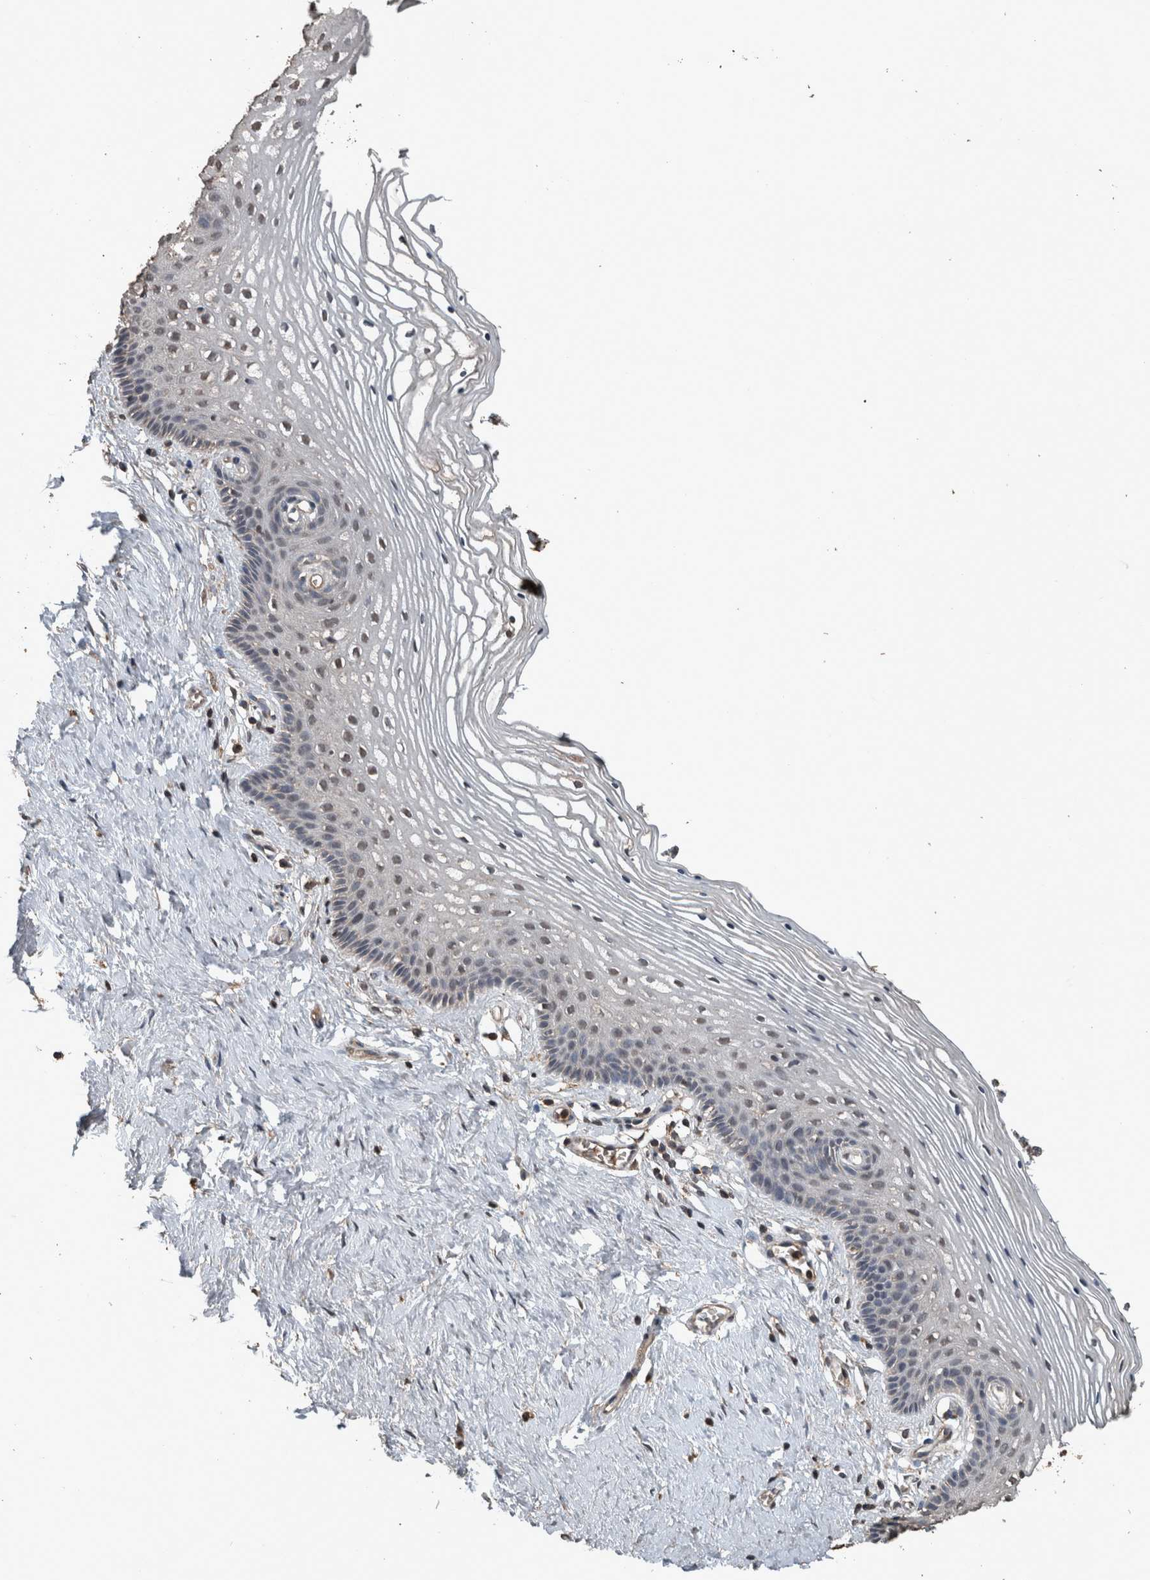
{"staining": {"intensity": "weak", "quantity": "<25%", "location": "nuclear"}, "tissue": "vagina", "cell_type": "Squamous epithelial cells", "image_type": "normal", "snomed": [{"axis": "morphology", "description": "Normal tissue, NOS"}, {"axis": "topography", "description": "Vagina"}], "caption": "IHC image of unremarkable vagina: vagina stained with DAB (3,3'-diaminobenzidine) displays no significant protein positivity in squamous epithelial cells.", "gene": "FGFRL1", "patient": {"sex": "female", "age": 32}}